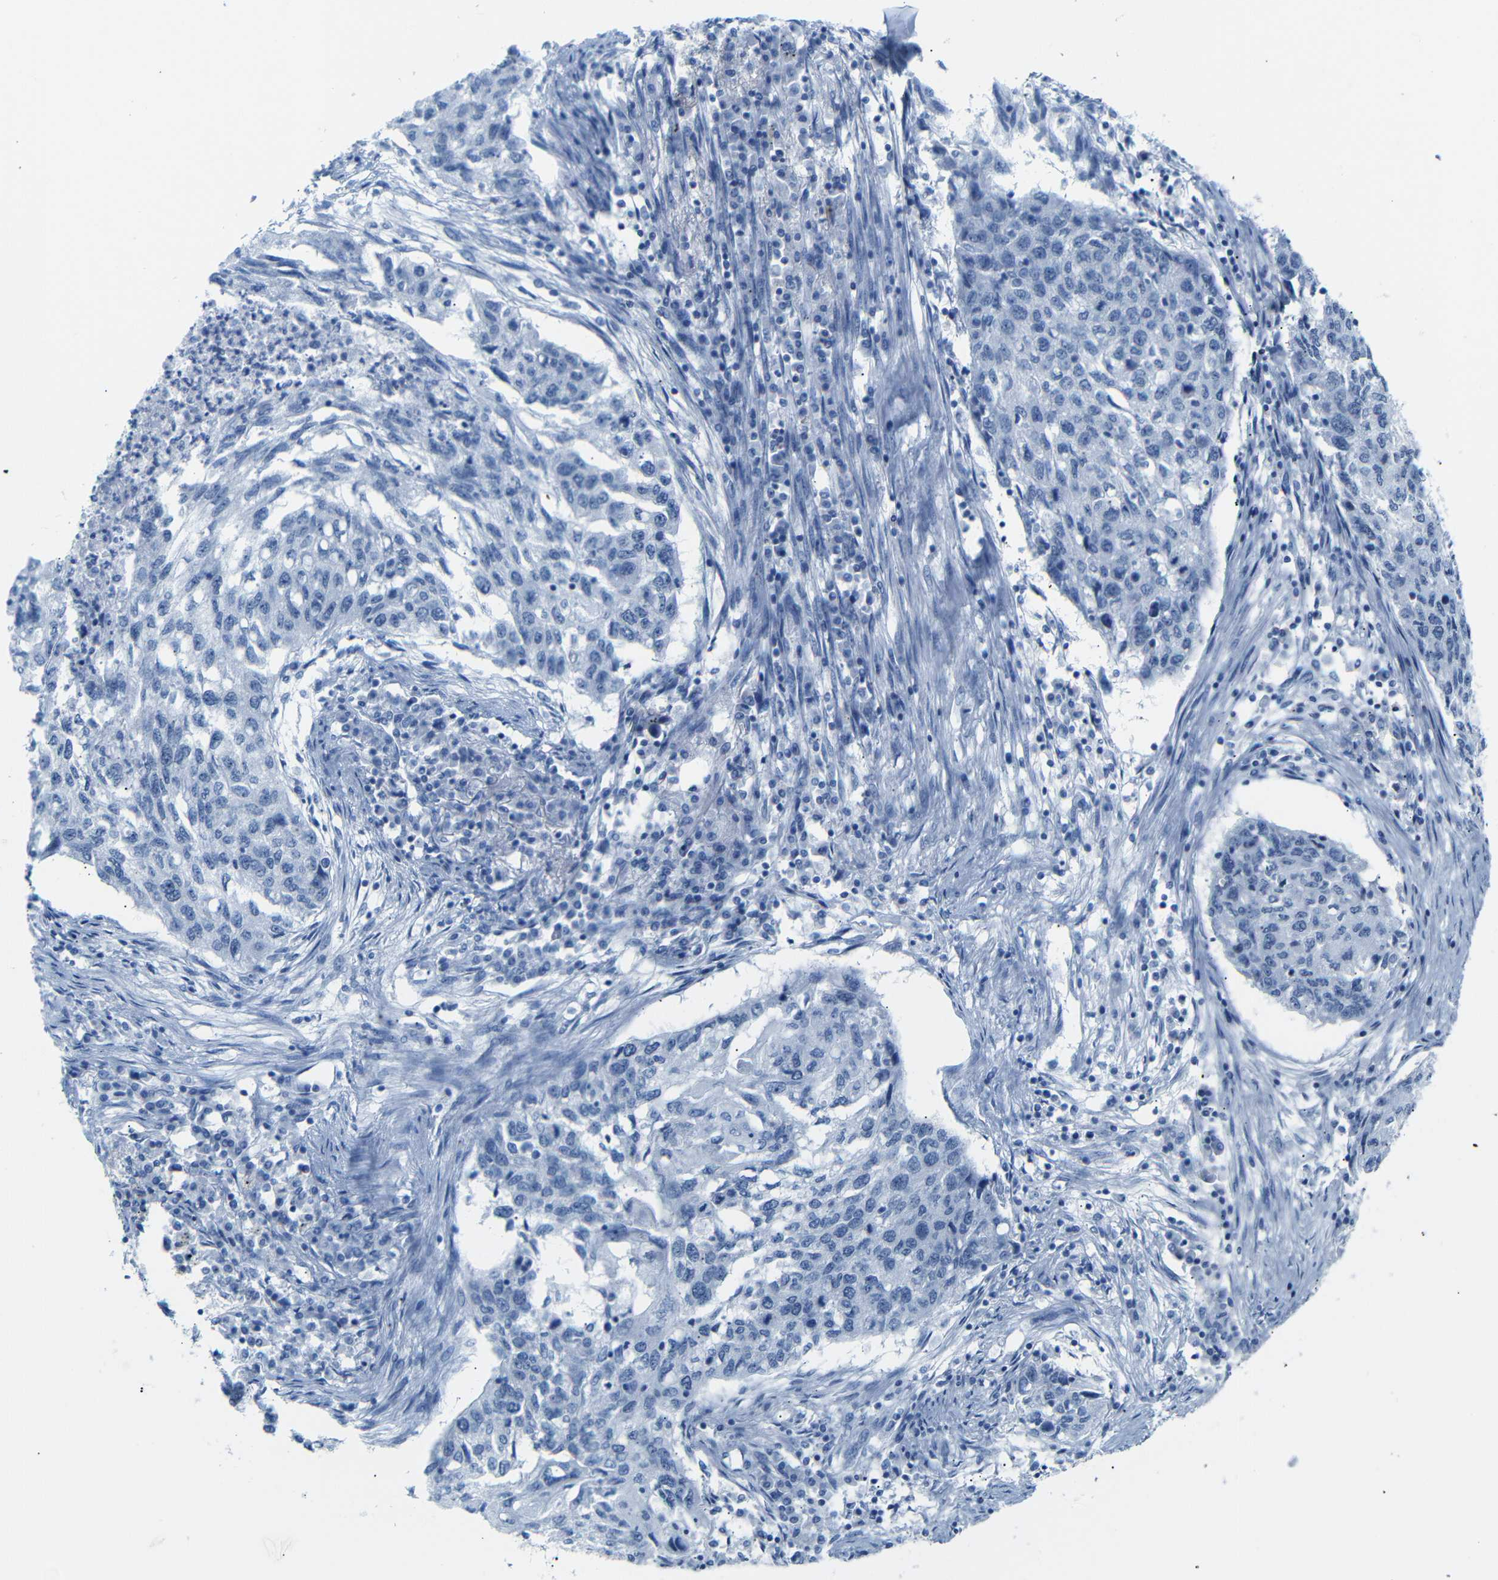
{"staining": {"intensity": "negative", "quantity": "none", "location": "none"}, "tissue": "lung cancer", "cell_type": "Tumor cells", "image_type": "cancer", "snomed": [{"axis": "morphology", "description": "Squamous cell carcinoma, NOS"}, {"axis": "topography", "description": "Lung"}], "caption": "IHC photomicrograph of neoplastic tissue: lung squamous cell carcinoma stained with DAB demonstrates no significant protein positivity in tumor cells. (Stains: DAB immunohistochemistry (IHC) with hematoxylin counter stain, Microscopy: brightfield microscopy at high magnification).", "gene": "DYNAP", "patient": {"sex": "female", "age": 63}}